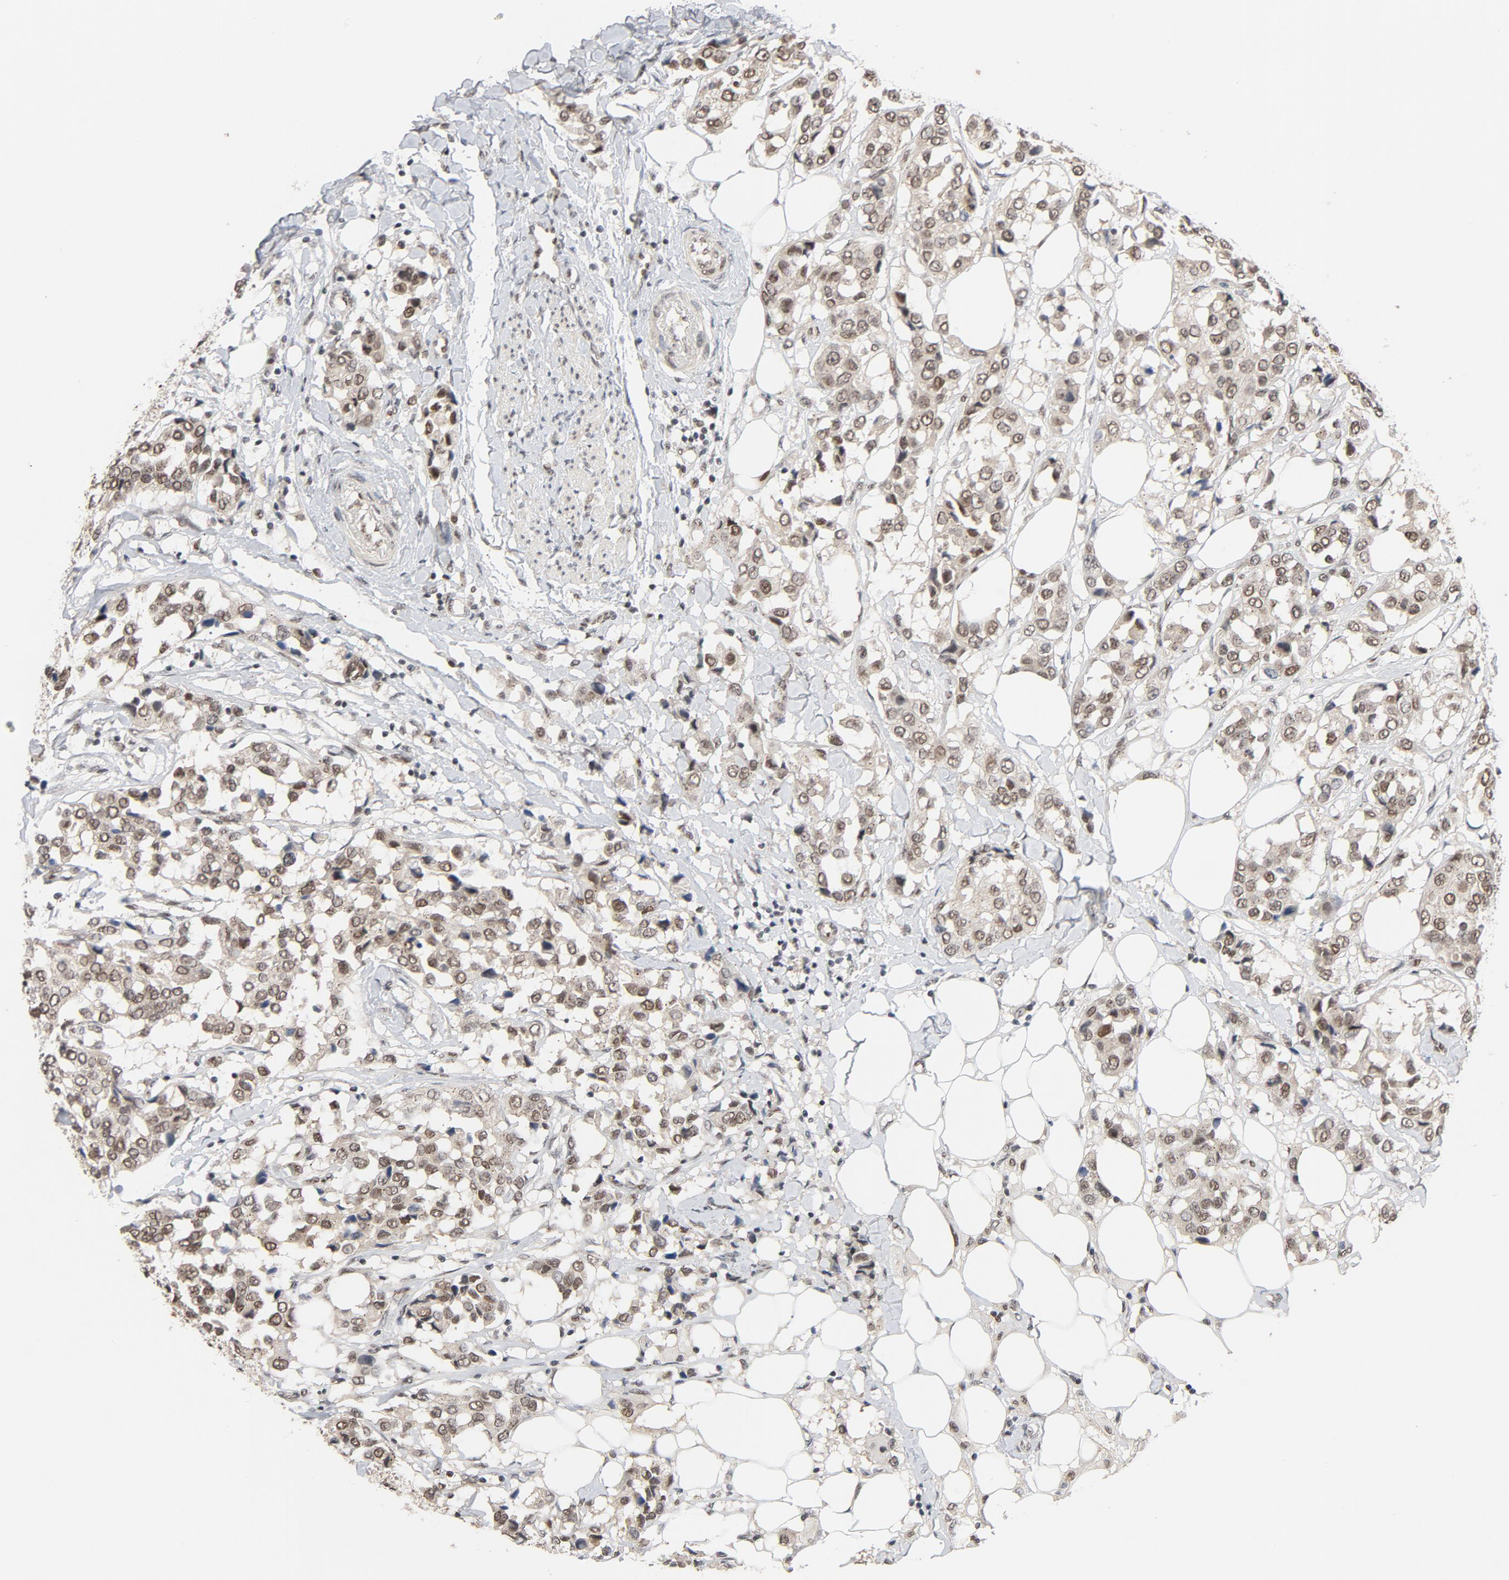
{"staining": {"intensity": "moderate", "quantity": ">75%", "location": "nuclear"}, "tissue": "breast cancer", "cell_type": "Tumor cells", "image_type": "cancer", "snomed": [{"axis": "morphology", "description": "Duct carcinoma"}, {"axis": "topography", "description": "Breast"}], "caption": "Human breast cancer (intraductal carcinoma) stained with a protein marker reveals moderate staining in tumor cells.", "gene": "SMARCD1", "patient": {"sex": "female", "age": 80}}